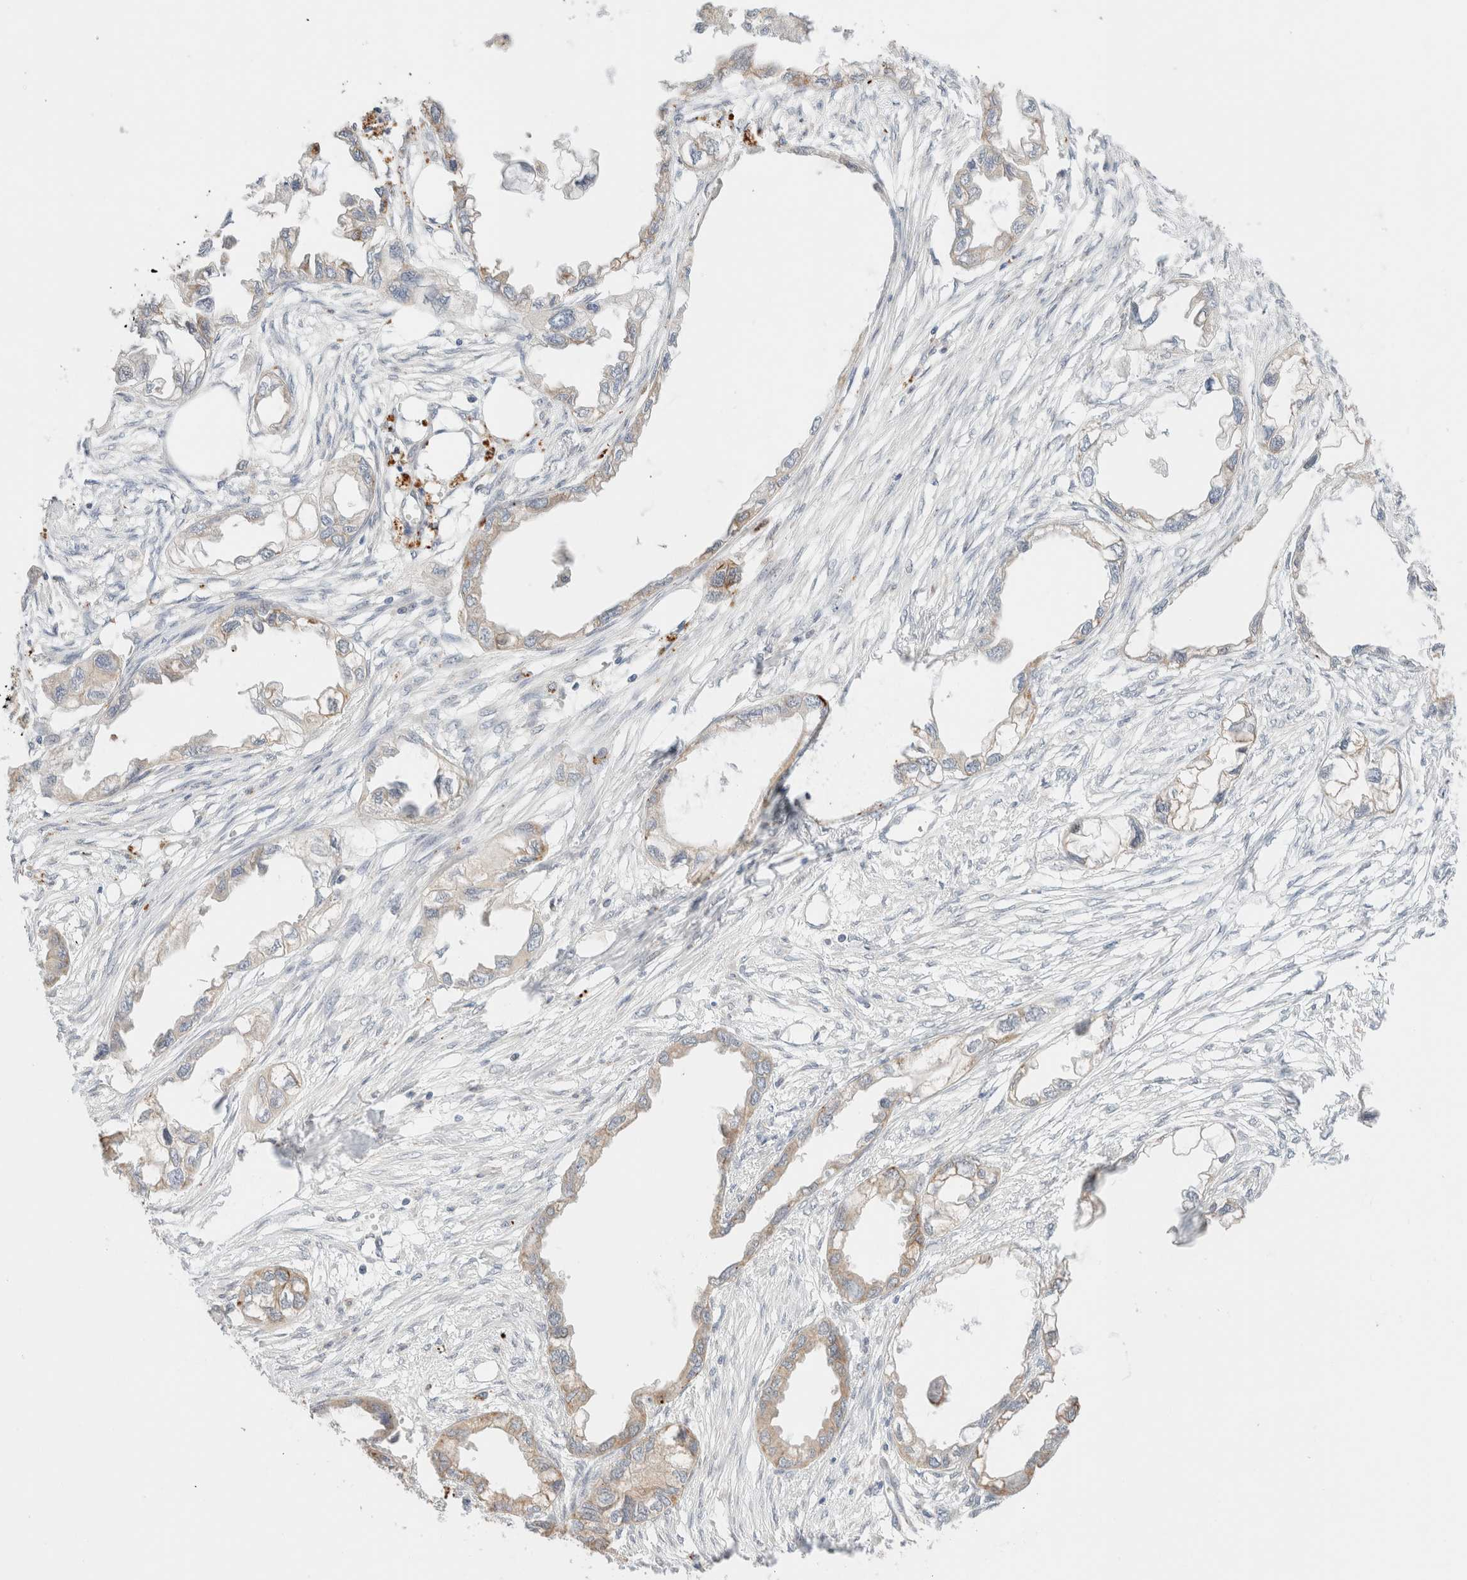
{"staining": {"intensity": "moderate", "quantity": "25%-75%", "location": "cytoplasmic/membranous"}, "tissue": "endometrial cancer", "cell_type": "Tumor cells", "image_type": "cancer", "snomed": [{"axis": "morphology", "description": "Adenocarcinoma, NOS"}, {"axis": "morphology", "description": "Adenocarcinoma, metastatic, NOS"}, {"axis": "topography", "description": "Adipose tissue"}, {"axis": "topography", "description": "Endometrium"}], "caption": "The micrograph exhibits a brown stain indicating the presence of a protein in the cytoplasmic/membranous of tumor cells in endometrial cancer.", "gene": "SGSM2", "patient": {"sex": "female", "age": 67}}